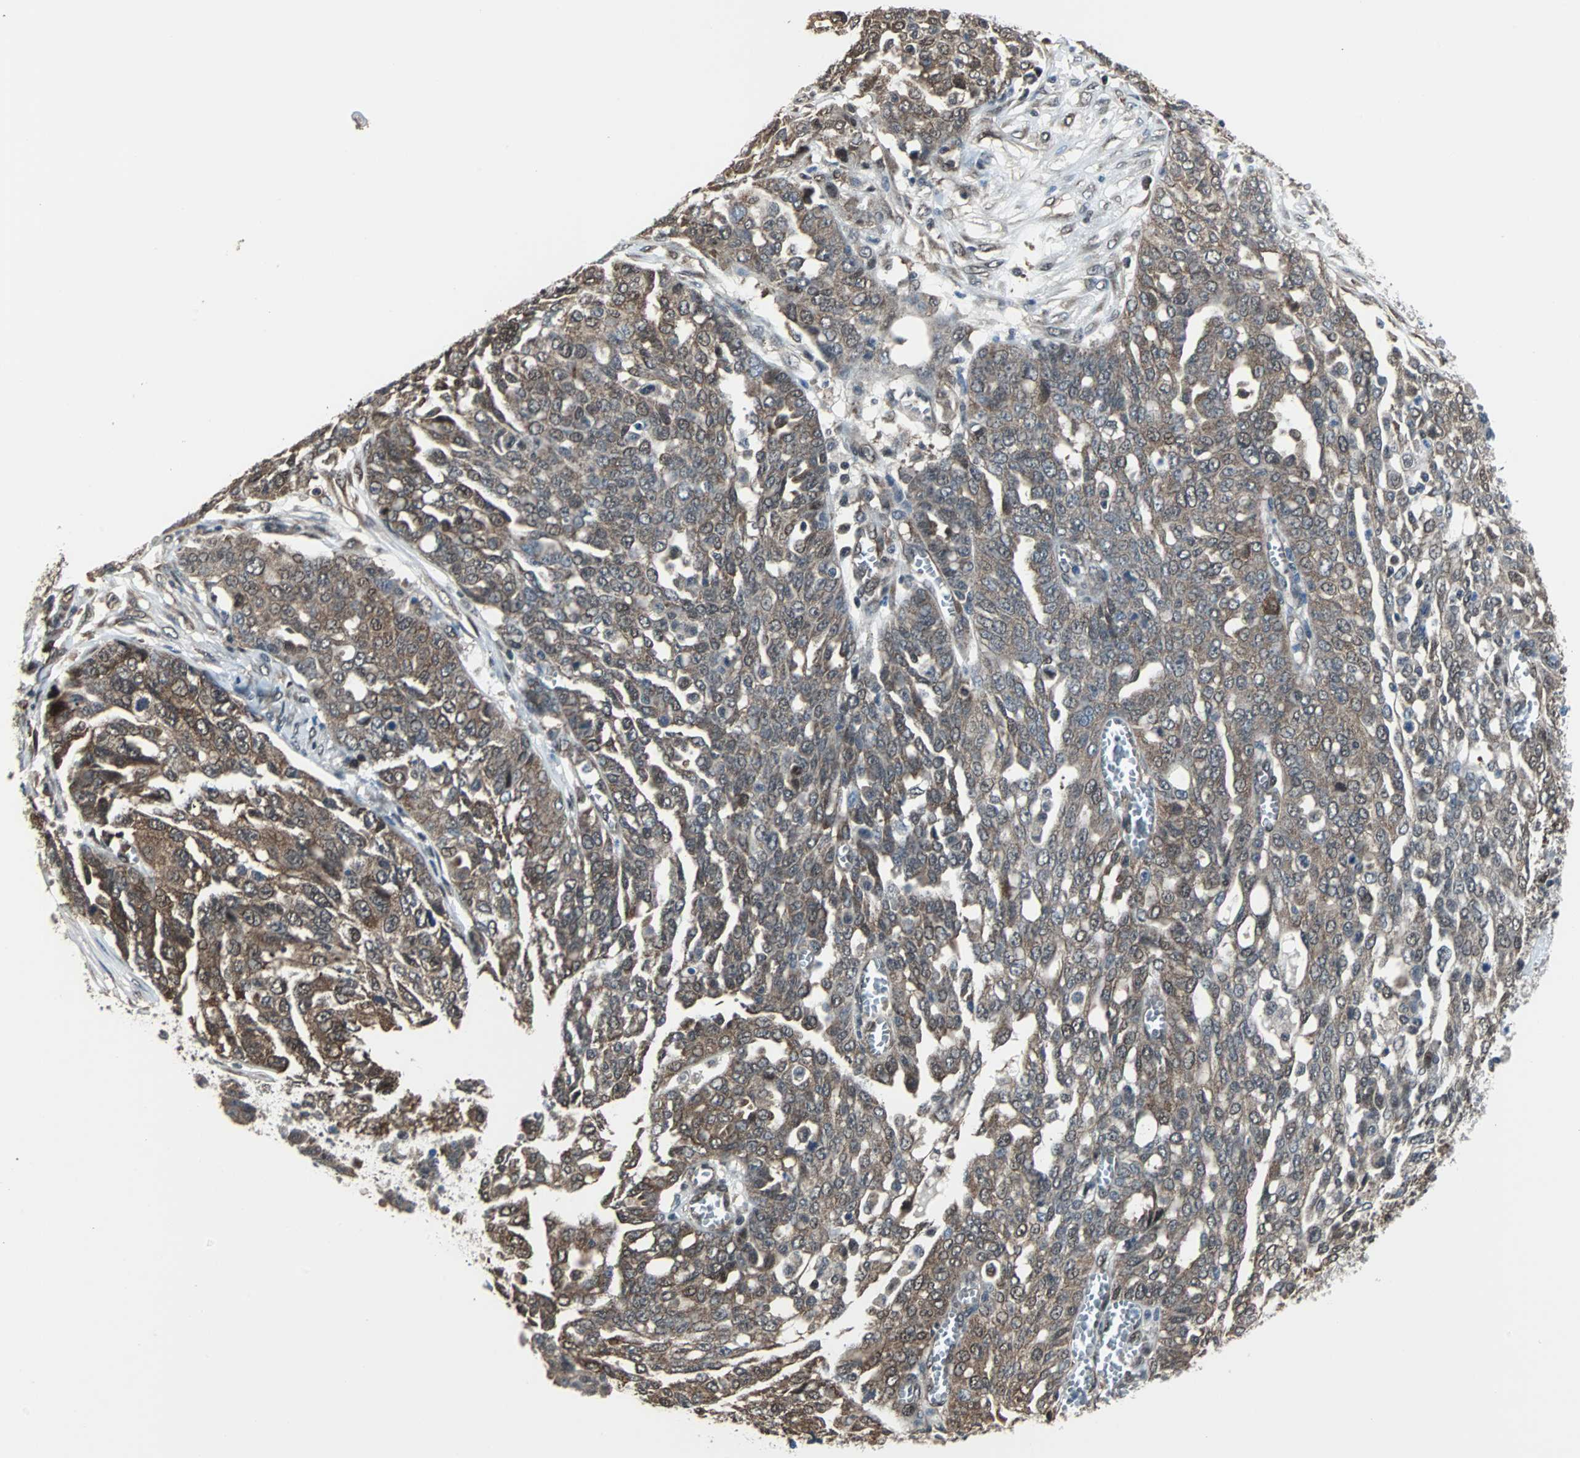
{"staining": {"intensity": "moderate", "quantity": ">75%", "location": "cytoplasmic/membranous,nuclear"}, "tissue": "ovarian cancer", "cell_type": "Tumor cells", "image_type": "cancer", "snomed": [{"axis": "morphology", "description": "Cystadenocarcinoma, serous, NOS"}, {"axis": "topography", "description": "Soft tissue"}, {"axis": "topography", "description": "Ovary"}], "caption": "The image shows staining of ovarian cancer (serous cystadenocarcinoma), revealing moderate cytoplasmic/membranous and nuclear protein expression (brown color) within tumor cells.", "gene": "VCP", "patient": {"sex": "female", "age": 57}}